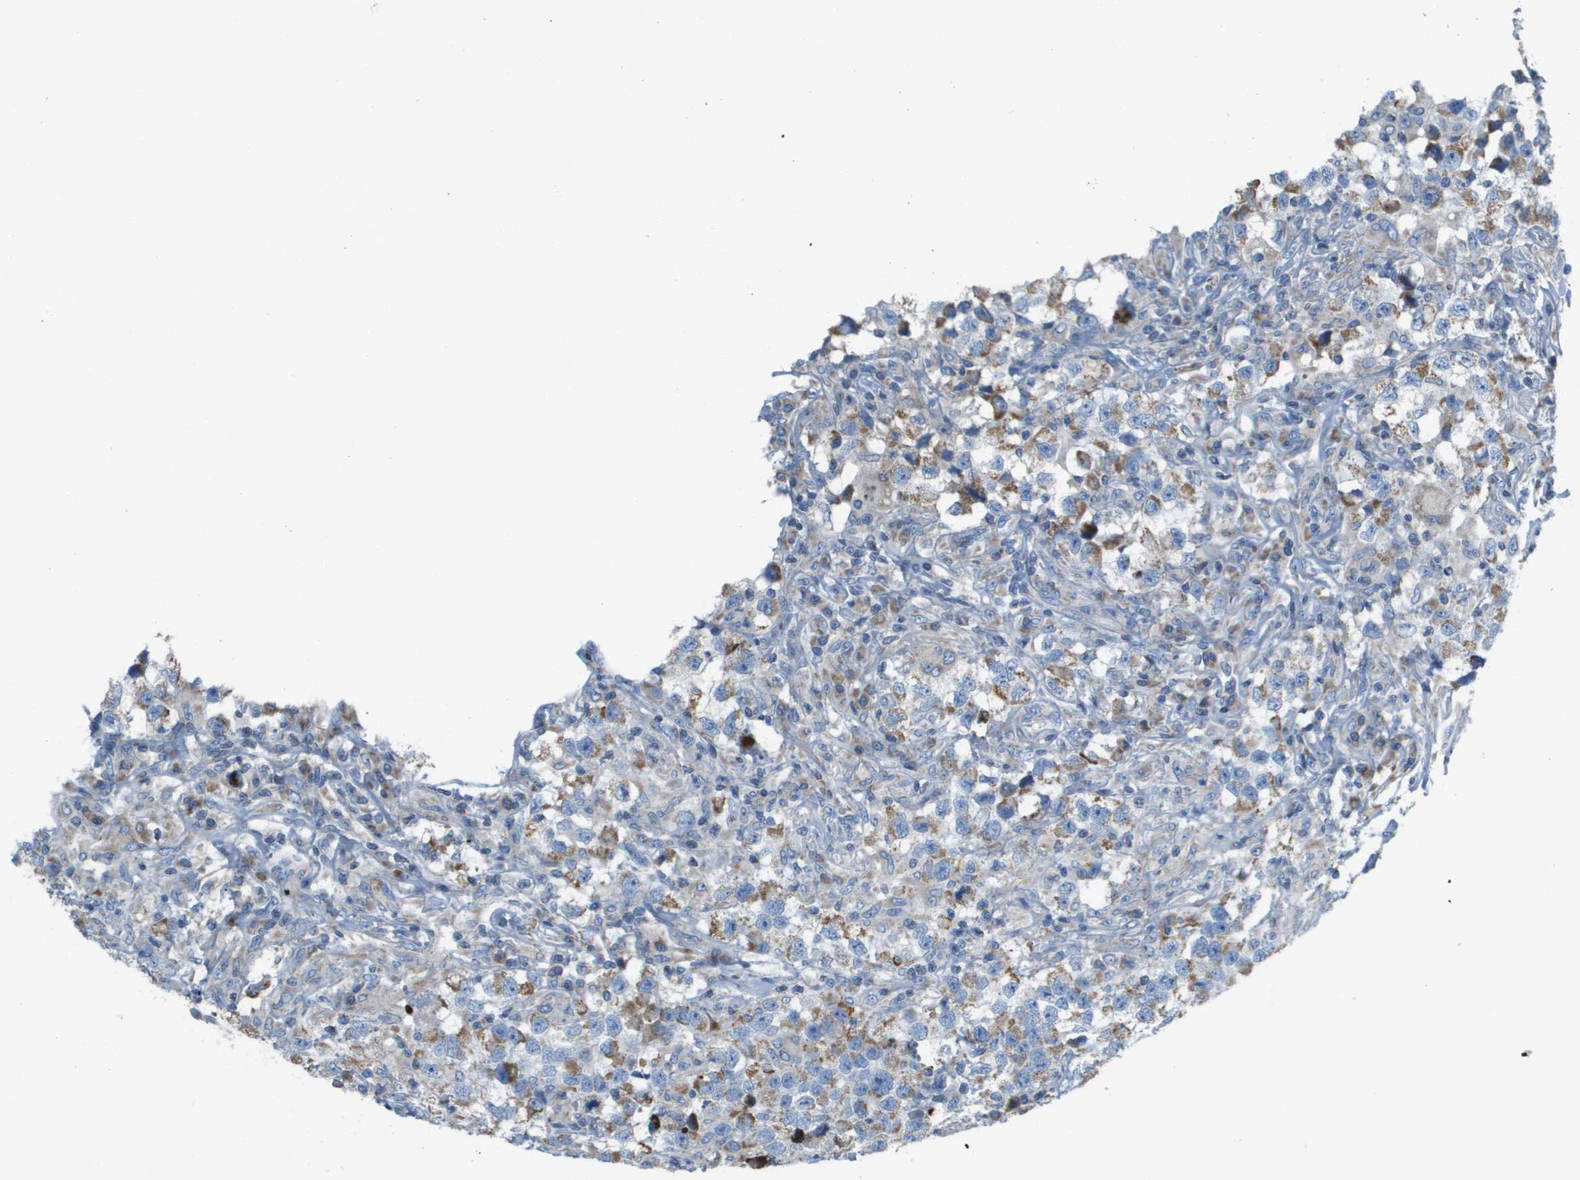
{"staining": {"intensity": "moderate", "quantity": "<25%", "location": "cytoplasmic/membranous"}, "tissue": "testis cancer", "cell_type": "Tumor cells", "image_type": "cancer", "snomed": [{"axis": "morphology", "description": "Carcinoma, Embryonal, NOS"}, {"axis": "topography", "description": "Testis"}], "caption": "The histopathology image displays staining of testis cancer (embryonal carcinoma), revealing moderate cytoplasmic/membranous protein staining (brown color) within tumor cells.", "gene": "GALNT6", "patient": {"sex": "male", "age": 21}}